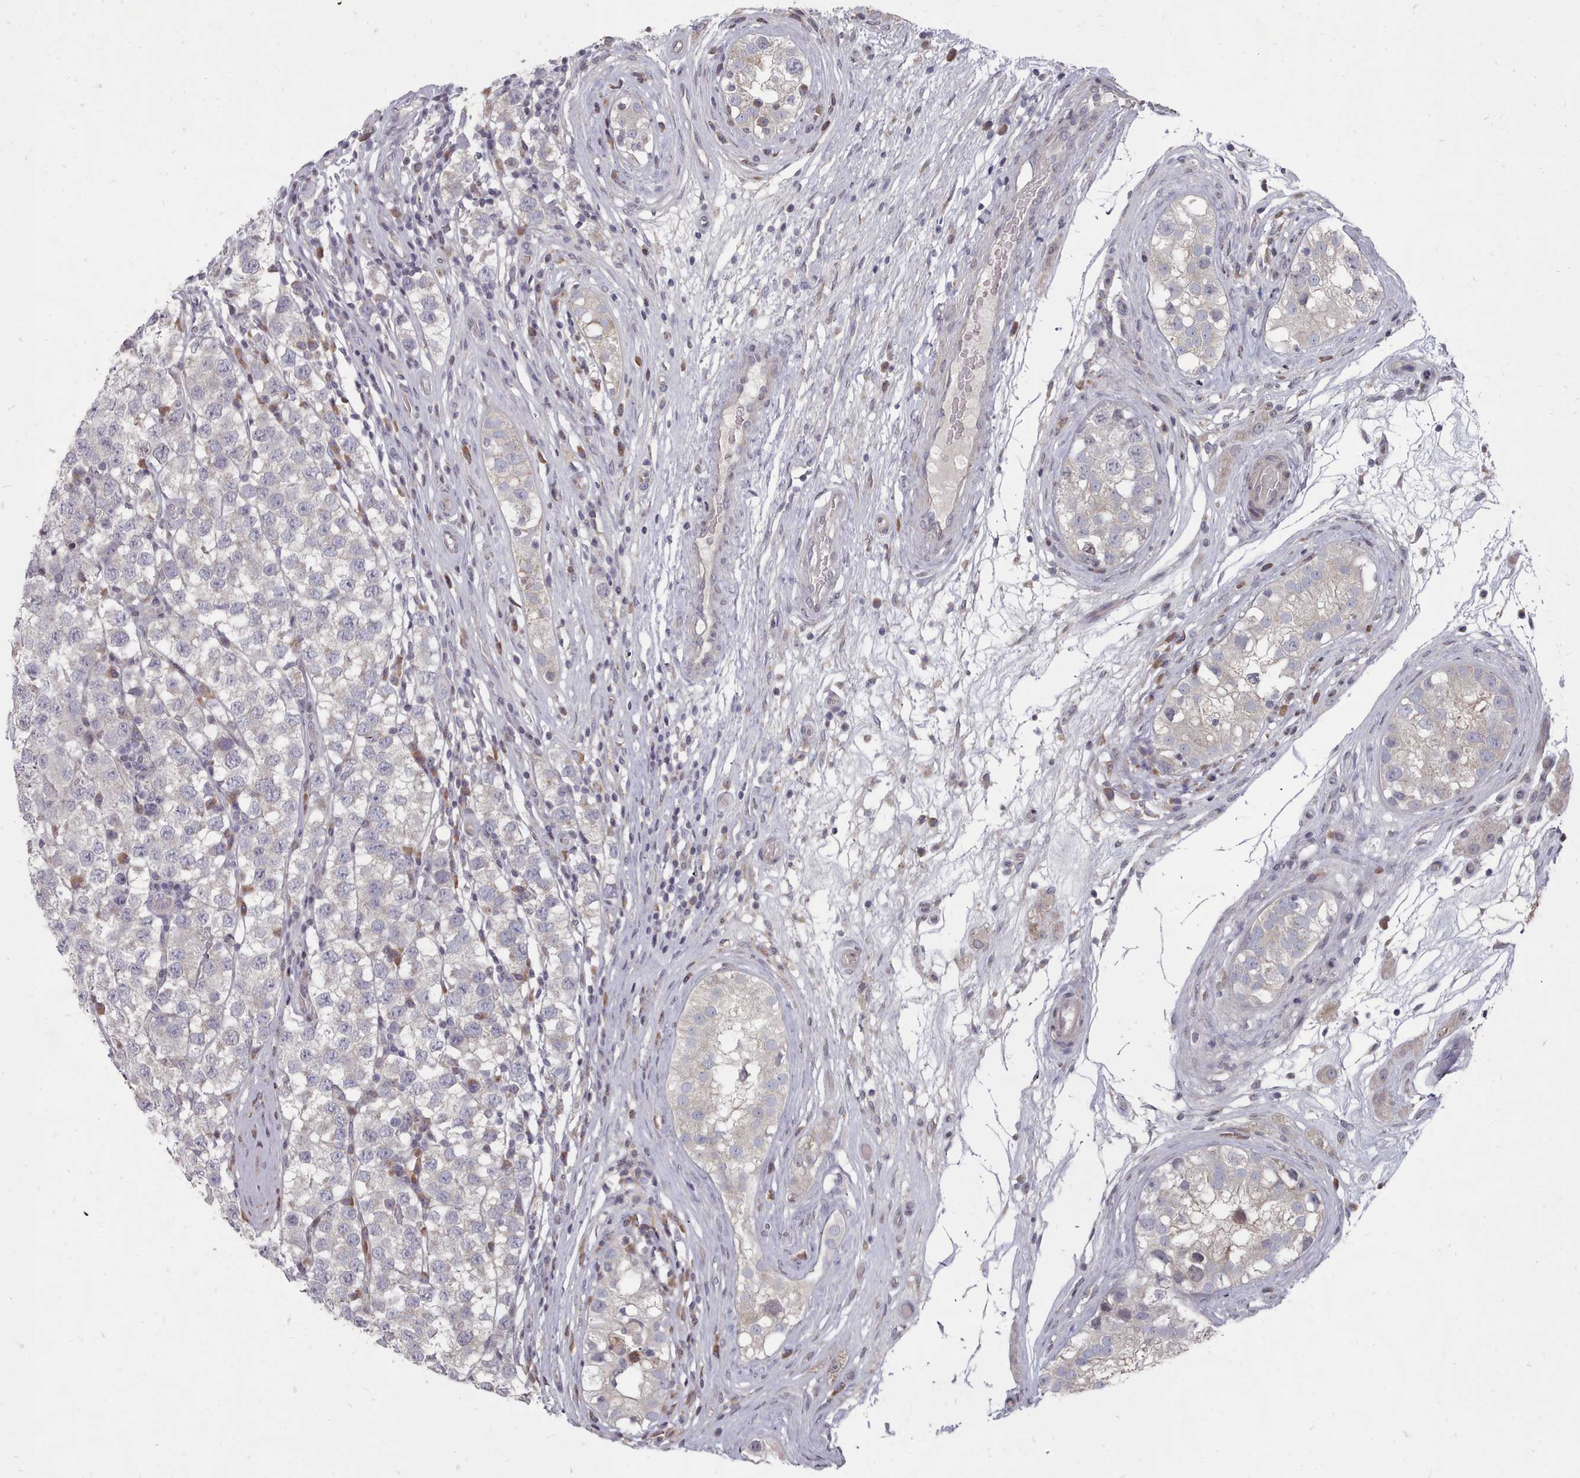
{"staining": {"intensity": "negative", "quantity": "none", "location": "none"}, "tissue": "testis cancer", "cell_type": "Tumor cells", "image_type": "cancer", "snomed": [{"axis": "morphology", "description": "Seminoma, NOS"}, {"axis": "topography", "description": "Testis"}], "caption": "Immunohistochemistry photomicrograph of human testis cancer stained for a protein (brown), which displays no expression in tumor cells.", "gene": "ACKR3", "patient": {"sex": "male", "age": 34}}